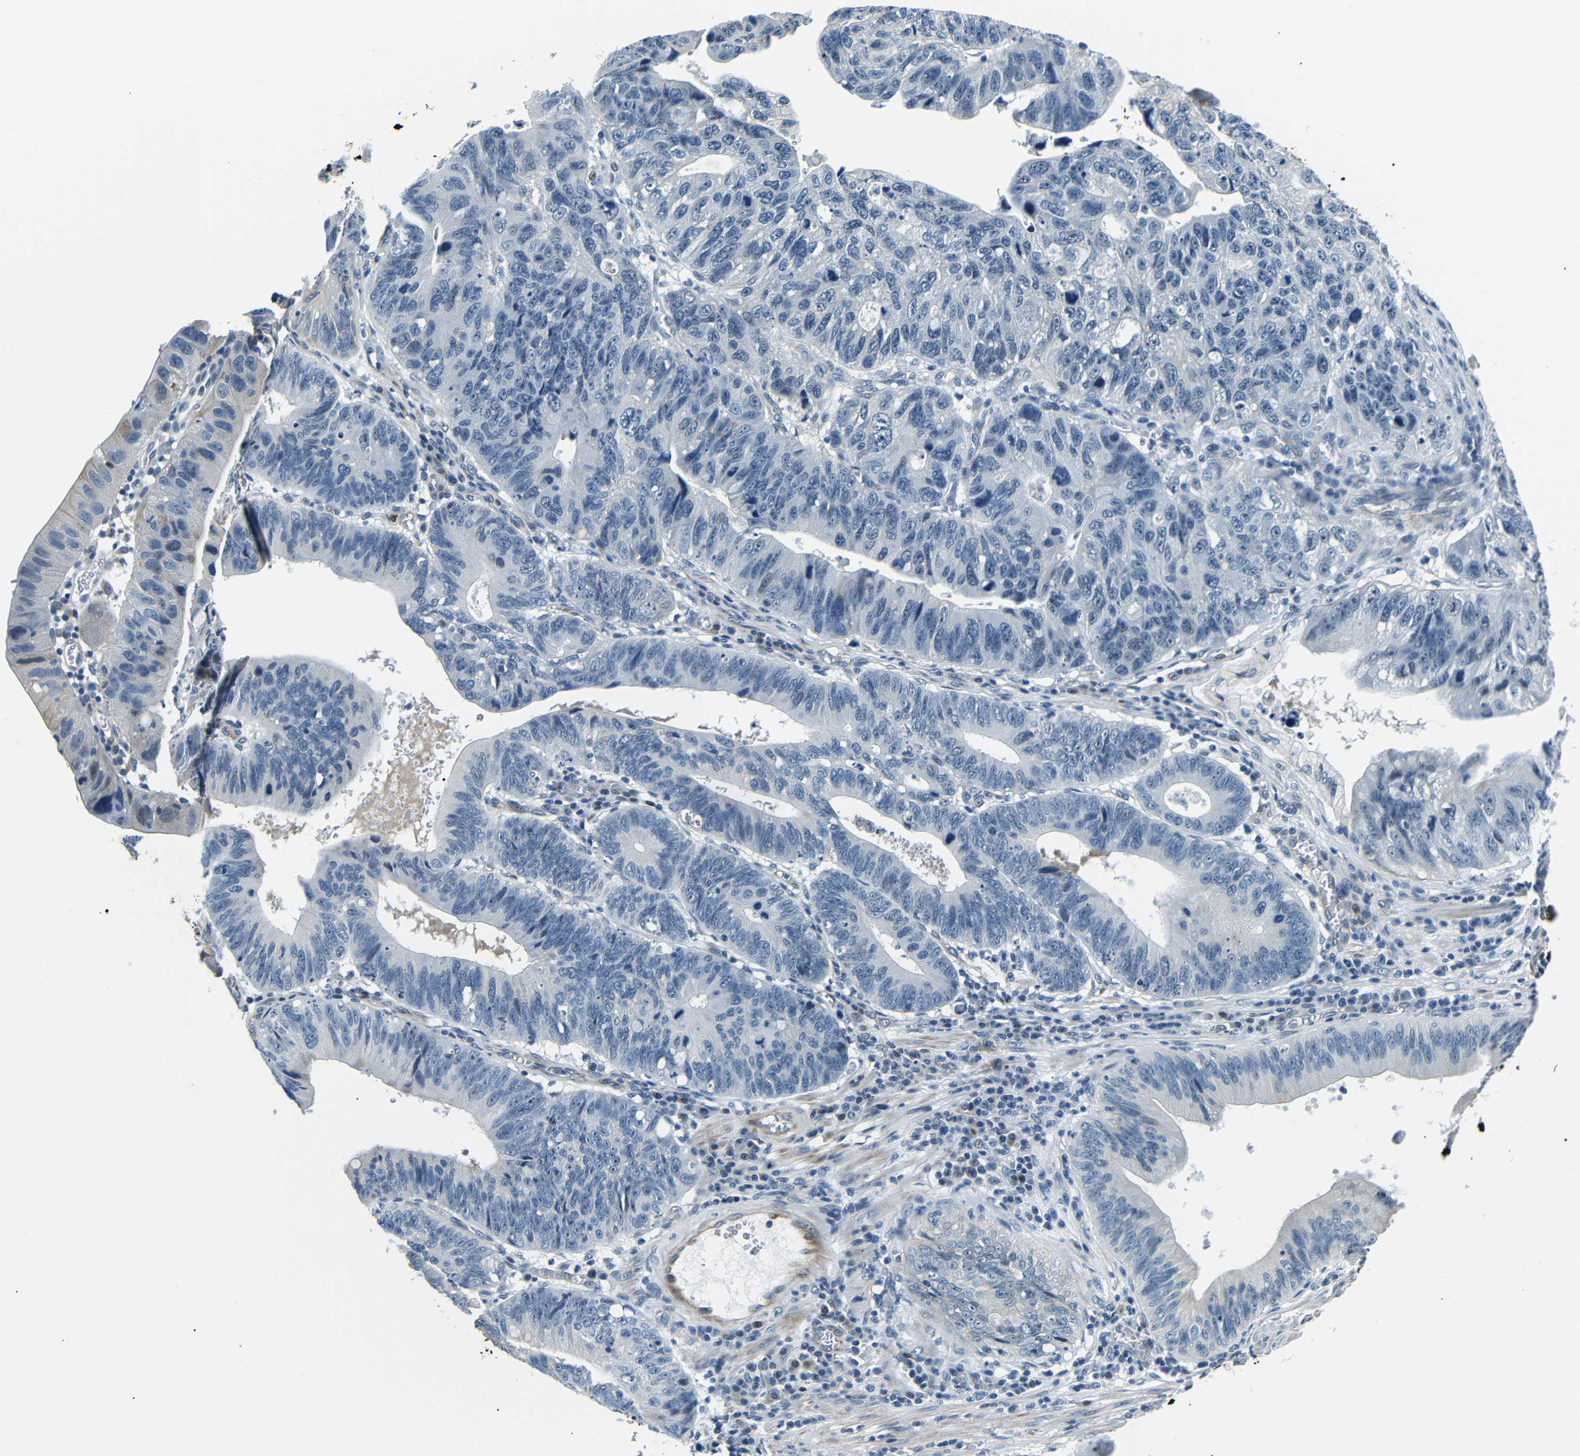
{"staining": {"intensity": "negative", "quantity": "none", "location": "none"}, "tissue": "stomach cancer", "cell_type": "Tumor cells", "image_type": "cancer", "snomed": [{"axis": "morphology", "description": "Adenocarcinoma, NOS"}, {"axis": "topography", "description": "Stomach"}], "caption": "The micrograph shows no staining of tumor cells in stomach adenocarcinoma.", "gene": "TAFA1", "patient": {"sex": "male", "age": 59}}